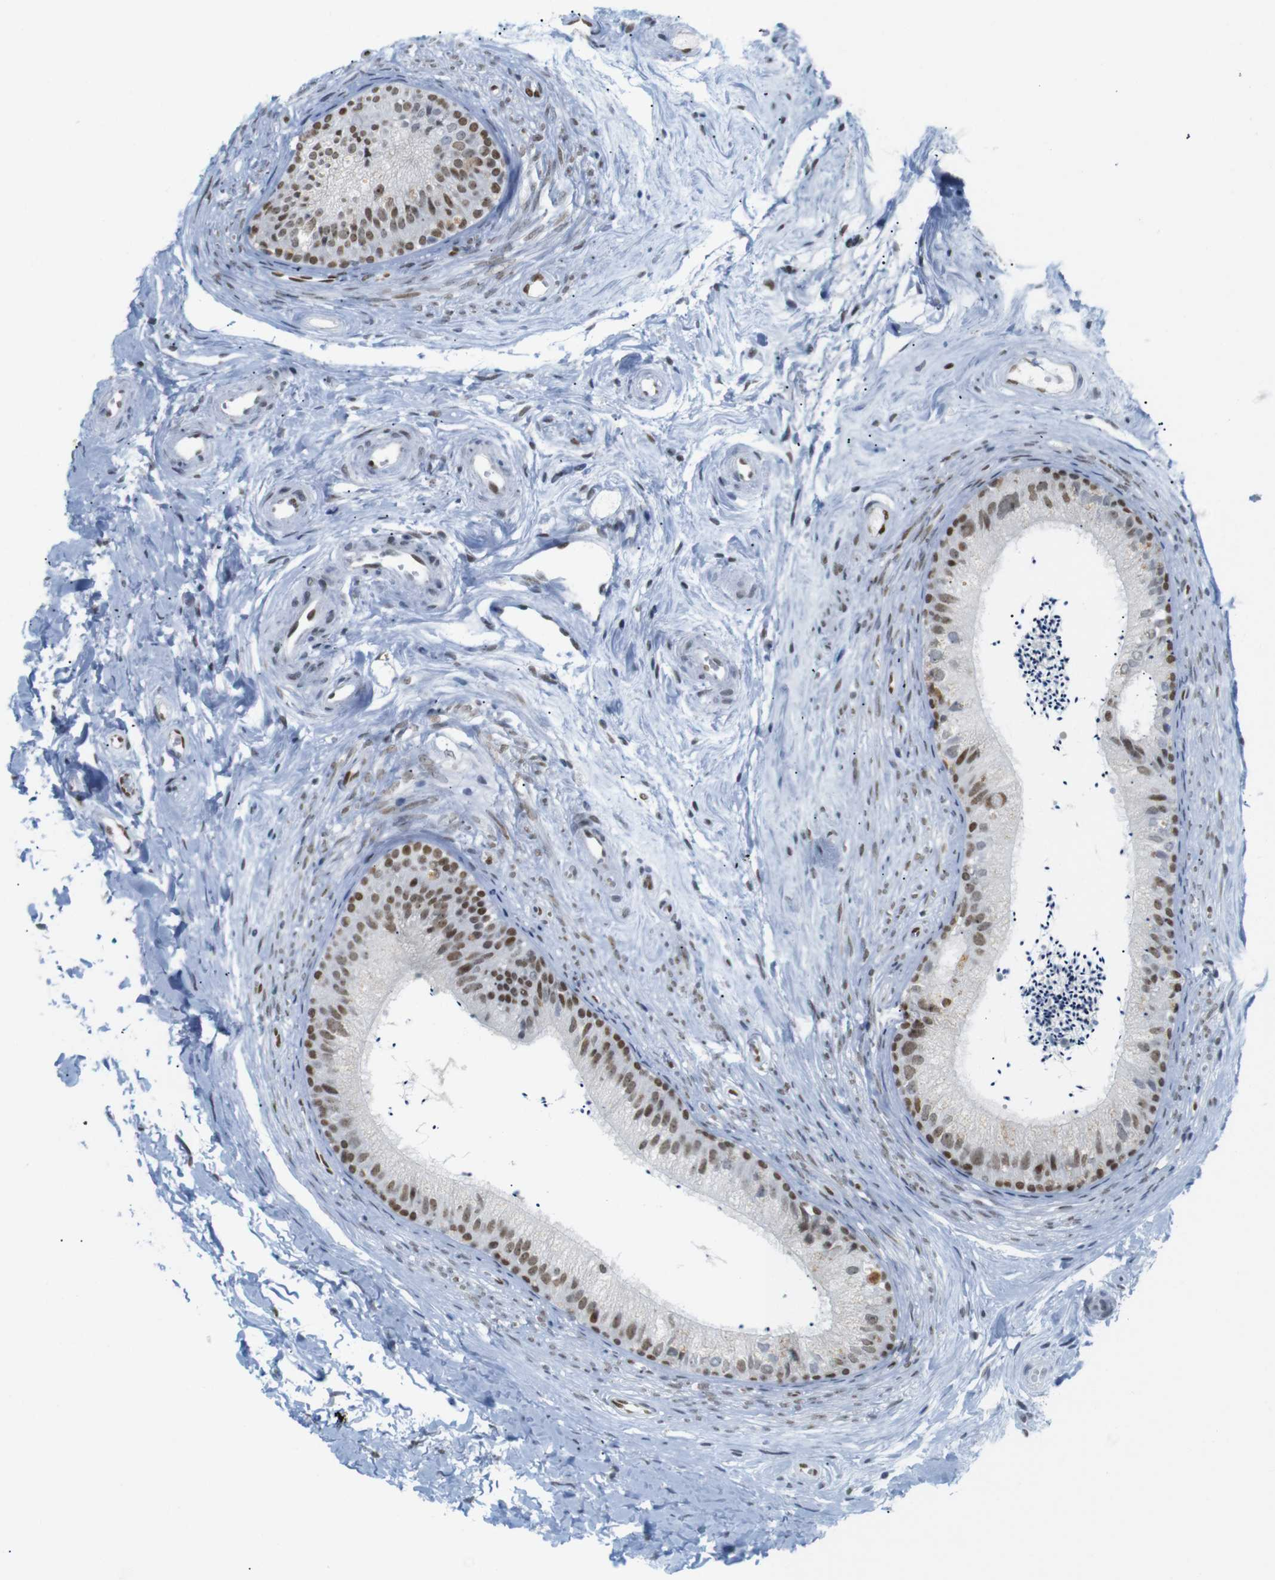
{"staining": {"intensity": "strong", "quantity": ">75%", "location": "nuclear"}, "tissue": "epididymis", "cell_type": "Glandular cells", "image_type": "normal", "snomed": [{"axis": "morphology", "description": "Normal tissue, NOS"}, {"axis": "topography", "description": "Epididymis"}], "caption": "Immunohistochemical staining of normal epididymis demonstrates >75% levels of strong nuclear protein positivity in approximately >75% of glandular cells.", "gene": "RIOX2", "patient": {"sex": "male", "age": 56}}